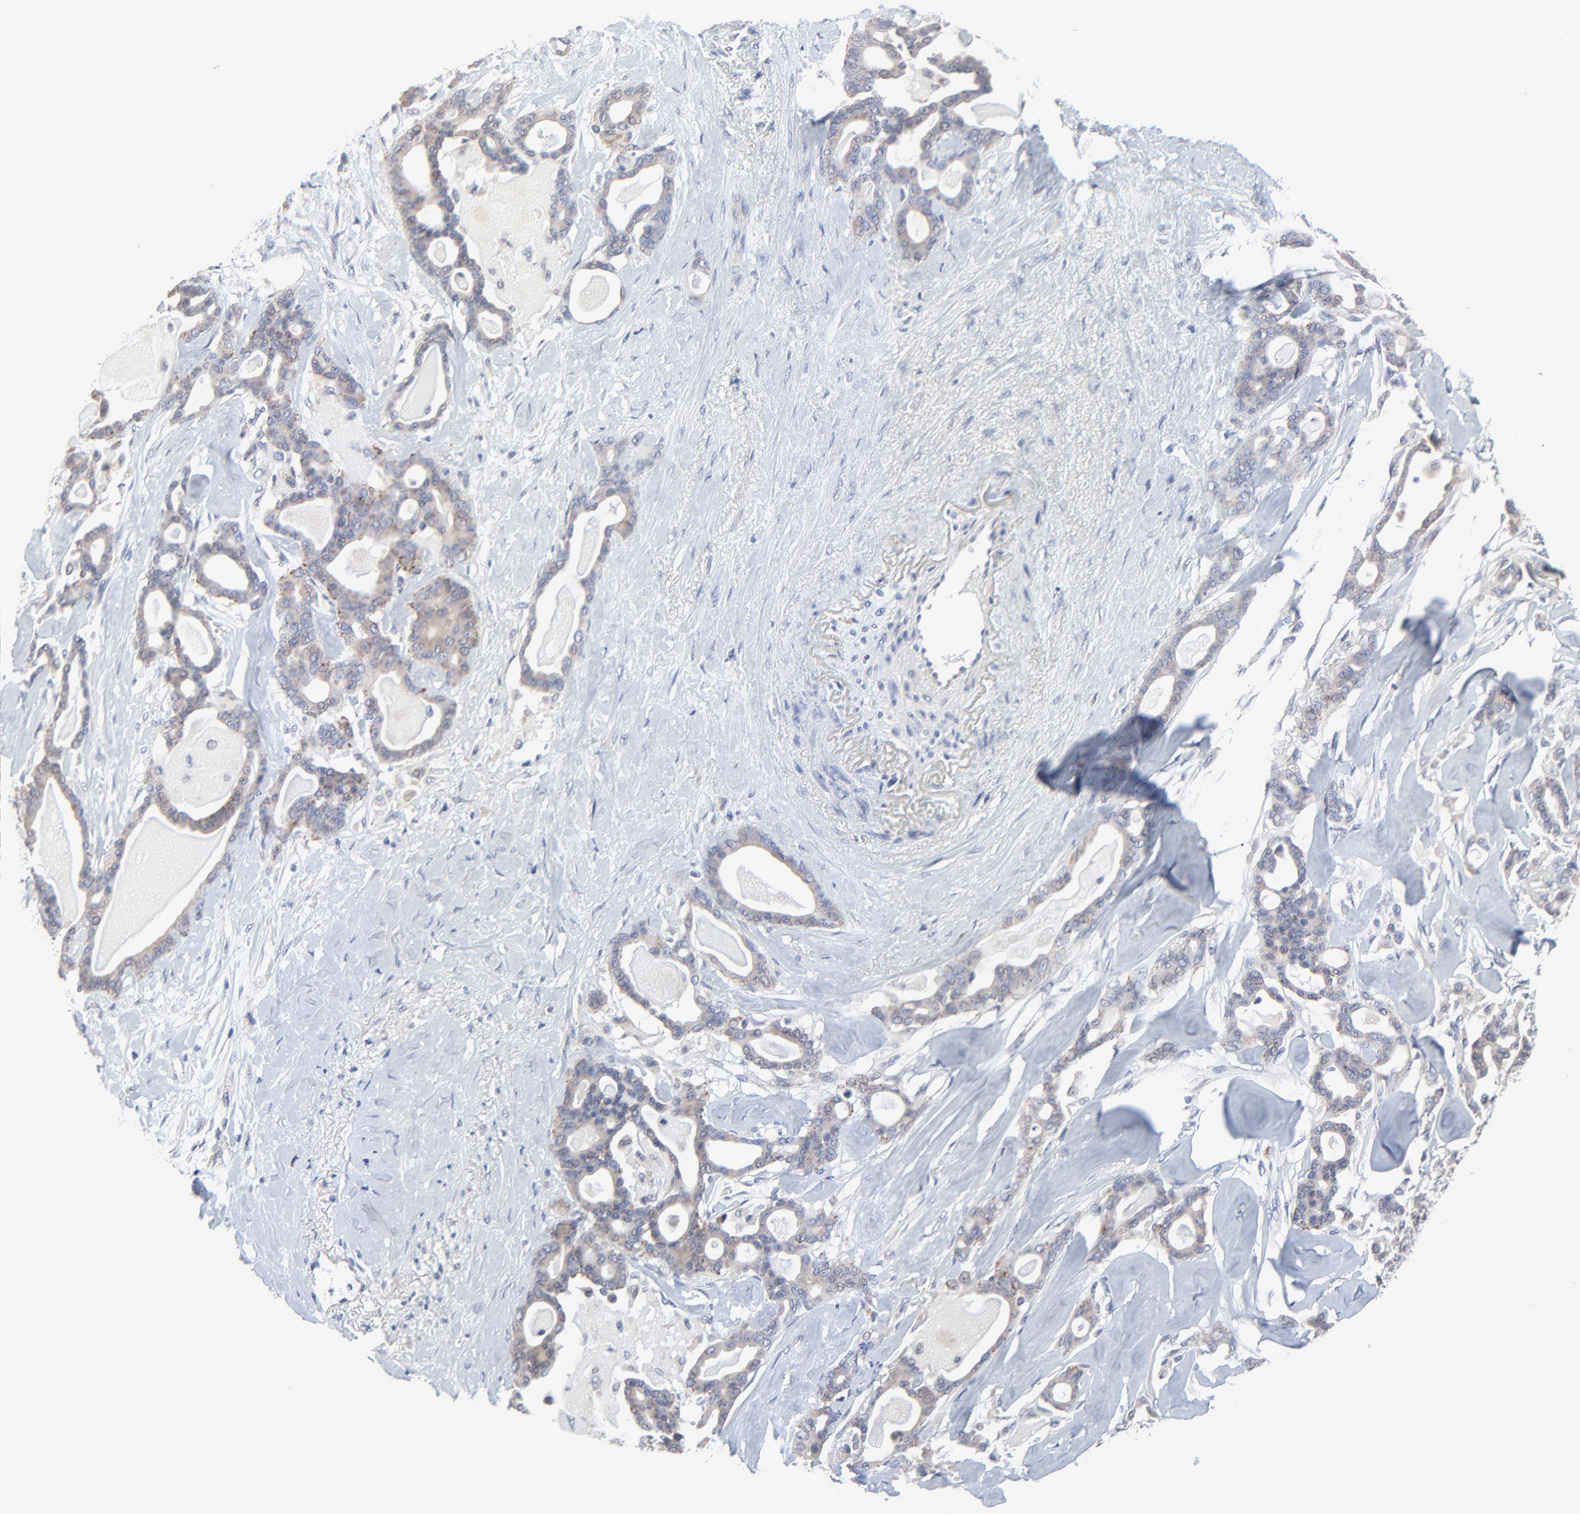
{"staining": {"intensity": "weak", "quantity": ">75%", "location": "cytoplasmic/membranous"}, "tissue": "pancreatic cancer", "cell_type": "Tumor cells", "image_type": "cancer", "snomed": [{"axis": "morphology", "description": "Adenocarcinoma, NOS"}, {"axis": "topography", "description": "Pancreas"}], "caption": "The histopathology image exhibits immunohistochemical staining of pancreatic cancer. There is weak cytoplasmic/membranous expression is identified in approximately >75% of tumor cells.", "gene": "DHRSX", "patient": {"sex": "male", "age": 63}}